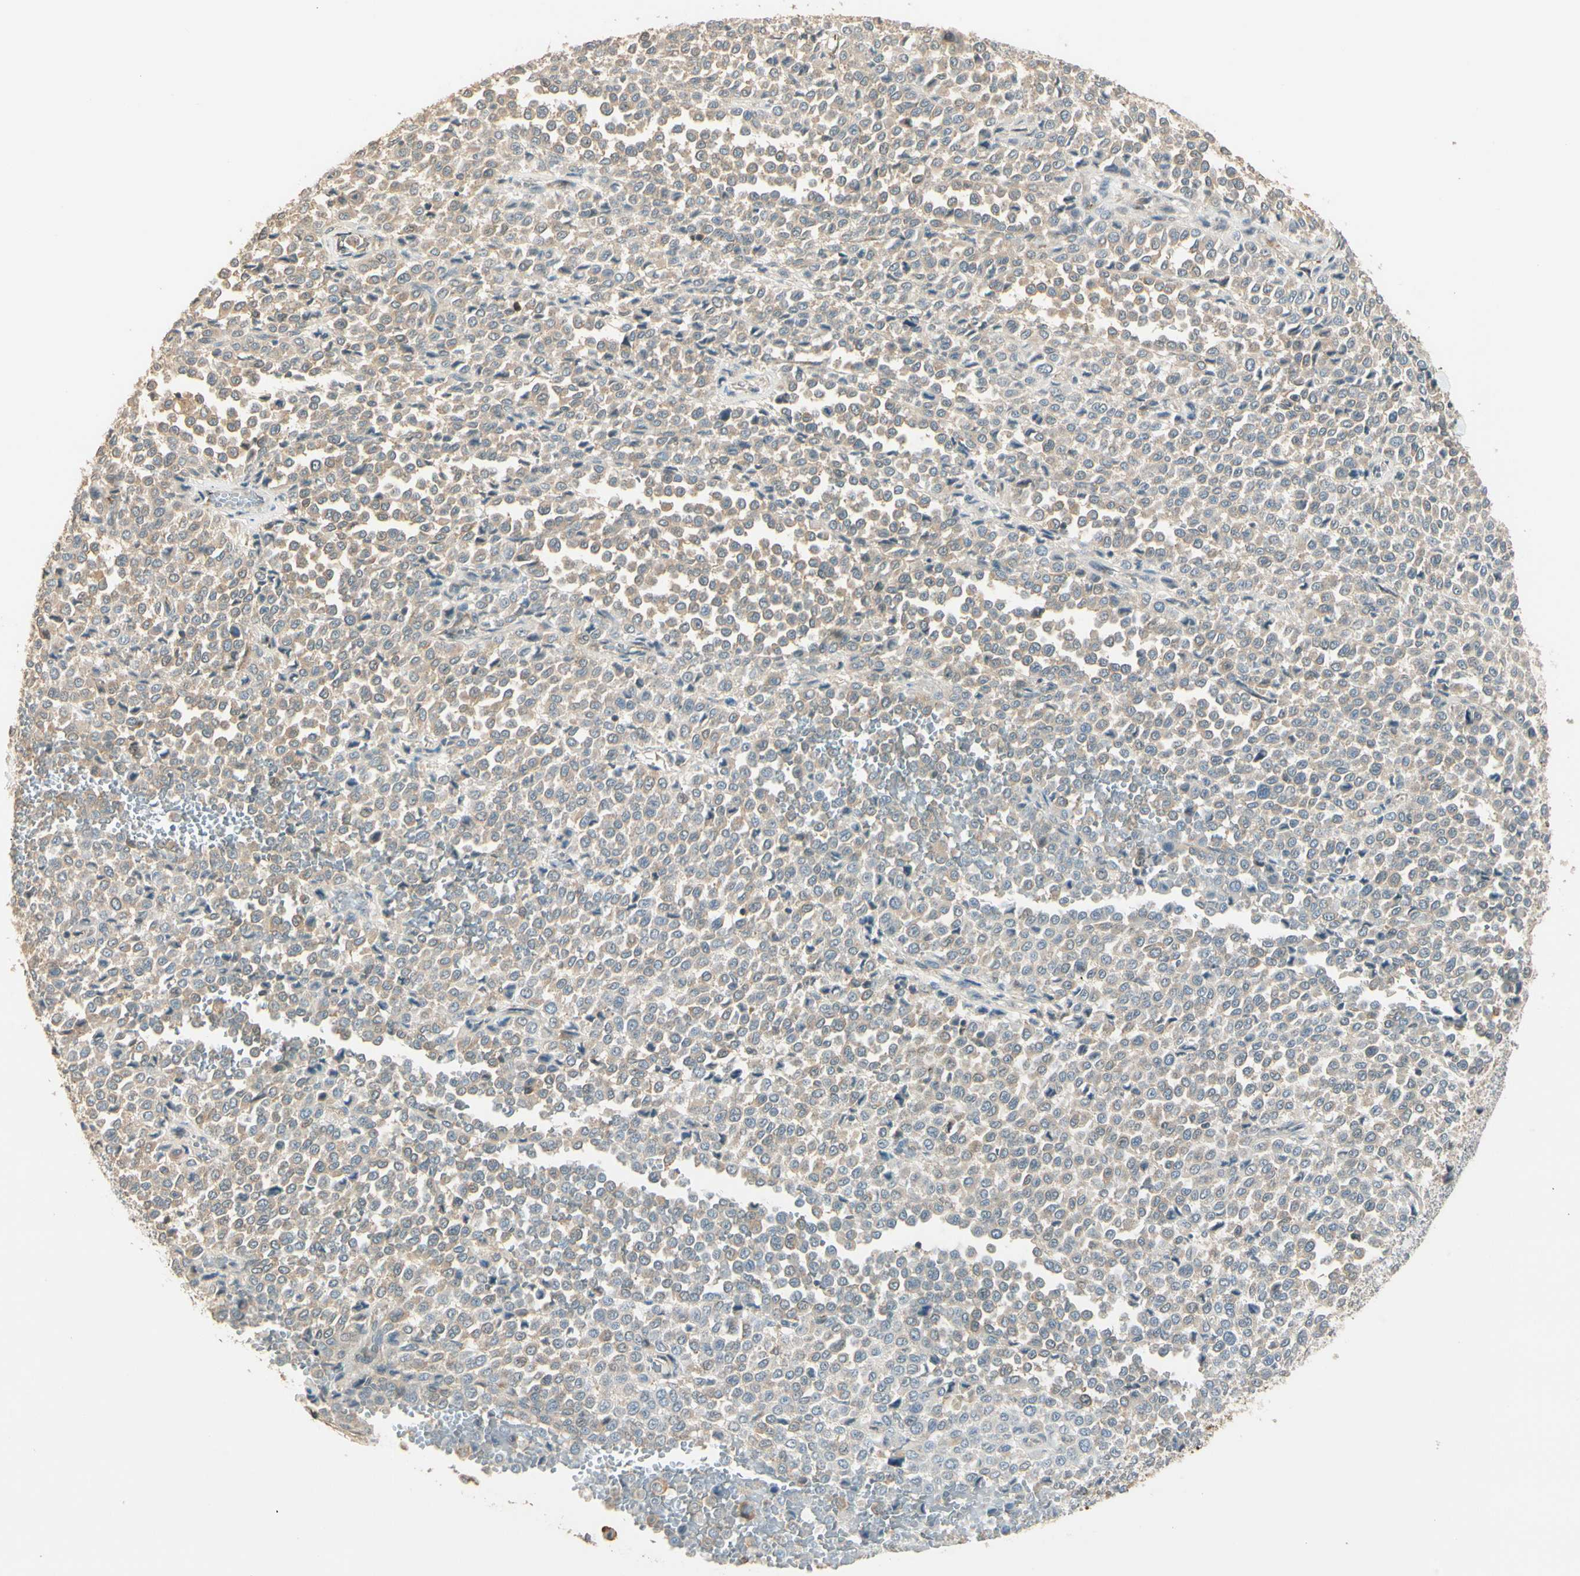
{"staining": {"intensity": "weak", "quantity": "25%-75%", "location": "cytoplasmic/membranous"}, "tissue": "melanoma", "cell_type": "Tumor cells", "image_type": "cancer", "snomed": [{"axis": "morphology", "description": "Malignant melanoma, Metastatic site"}, {"axis": "topography", "description": "Pancreas"}], "caption": "This is an image of immunohistochemistry (IHC) staining of malignant melanoma (metastatic site), which shows weak staining in the cytoplasmic/membranous of tumor cells.", "gene": "PLXNA1", "patient": {"sex": "female", "age": 30}}